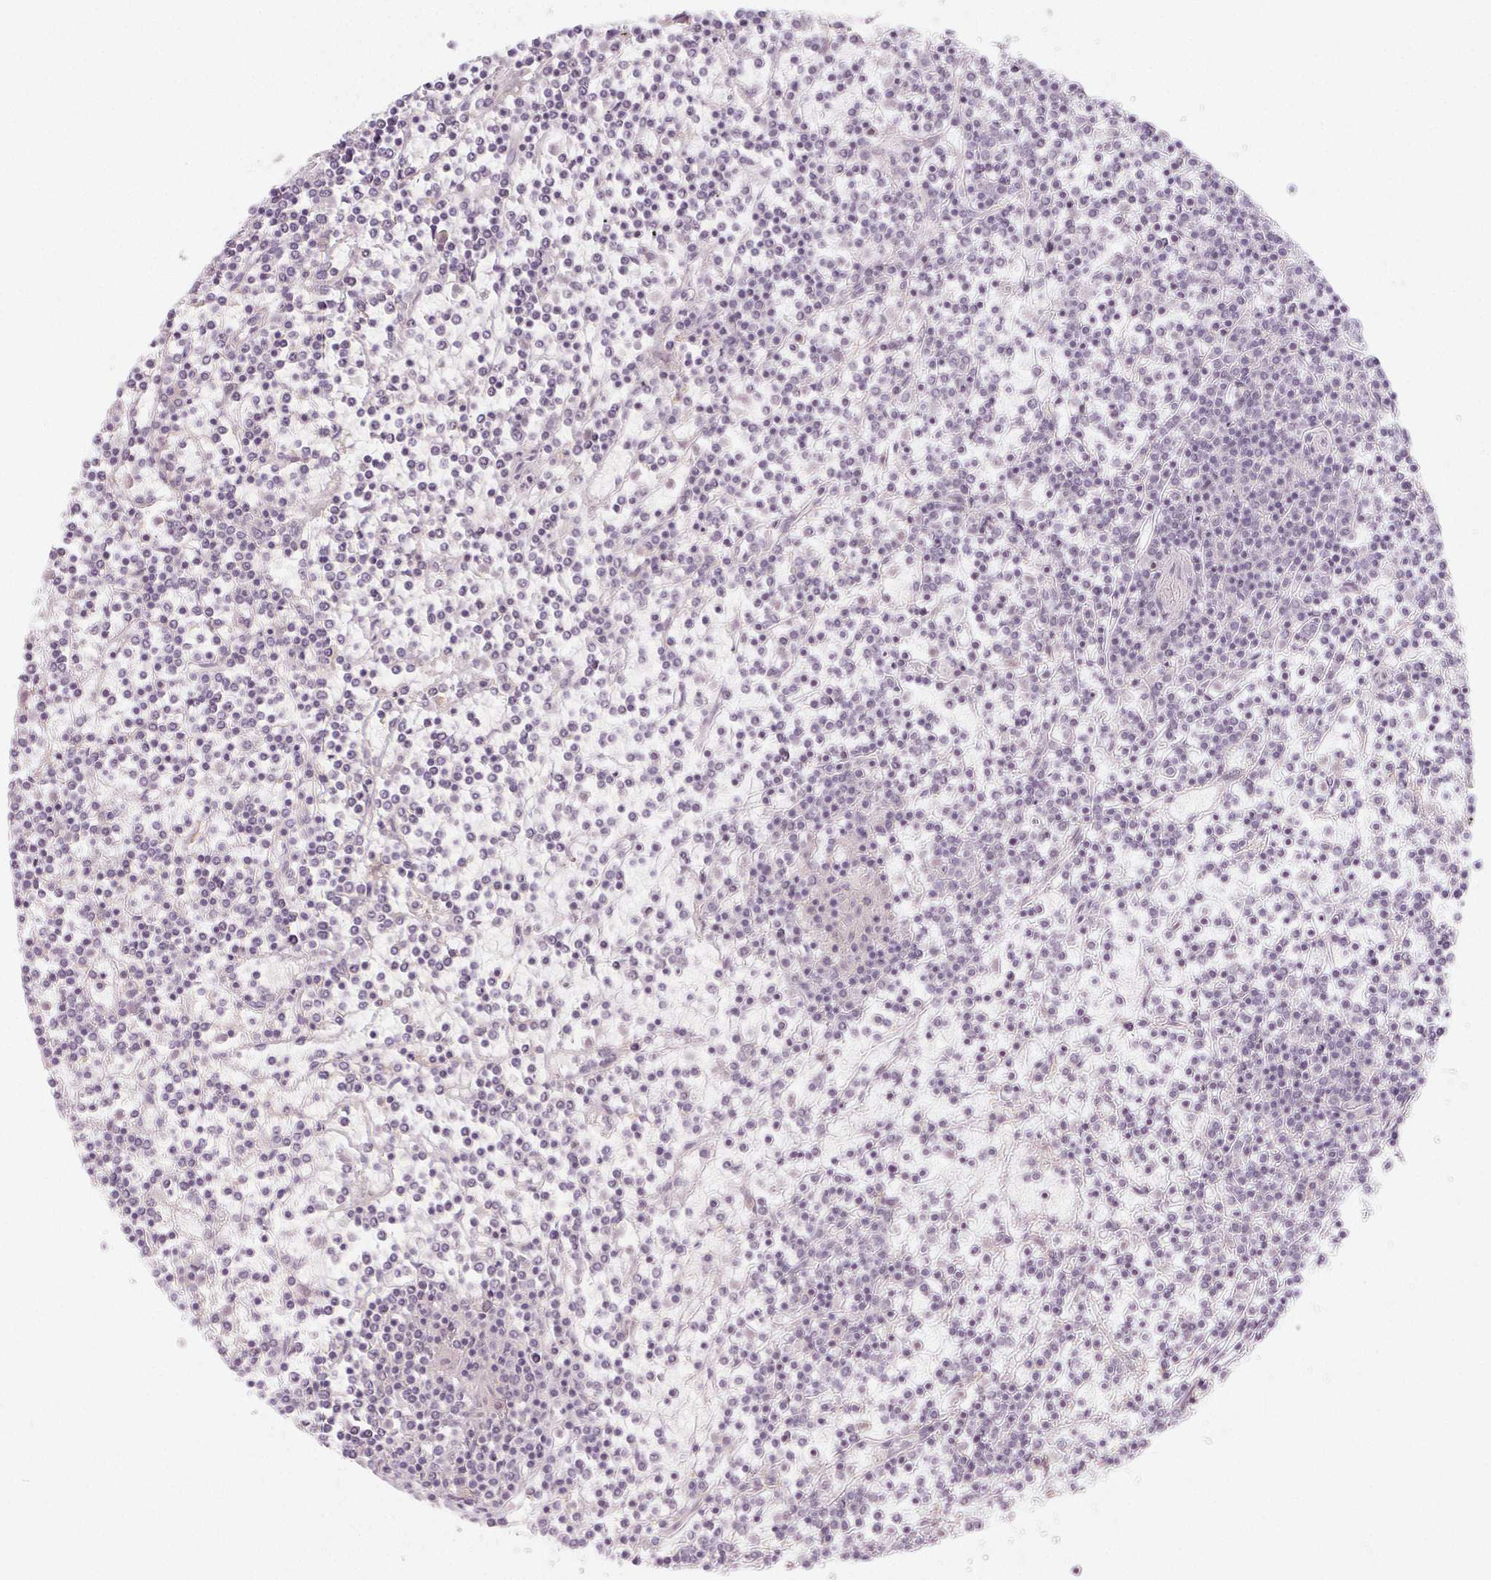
{"staining": {"intensity": "negative", "quantity": "none", "location": "none"}, "tissue": "lymphoma", "cell_type": "Tumor cells", "image_type": "cancer", "snomed": [{"axis": "morphology", "description": "Malignant lymphoma, non-Hodgkin's type, Low grade"}, {"axis": "topography", "description": "Spleen"}], "caption": "Protein analysis of malignant lymphoma, non-Hodgkin's type (low-grade) exhibits no significant positivity in tumor cells.", "gene": "LRRC23", "patient": {"sex": "female", "age": 19}}